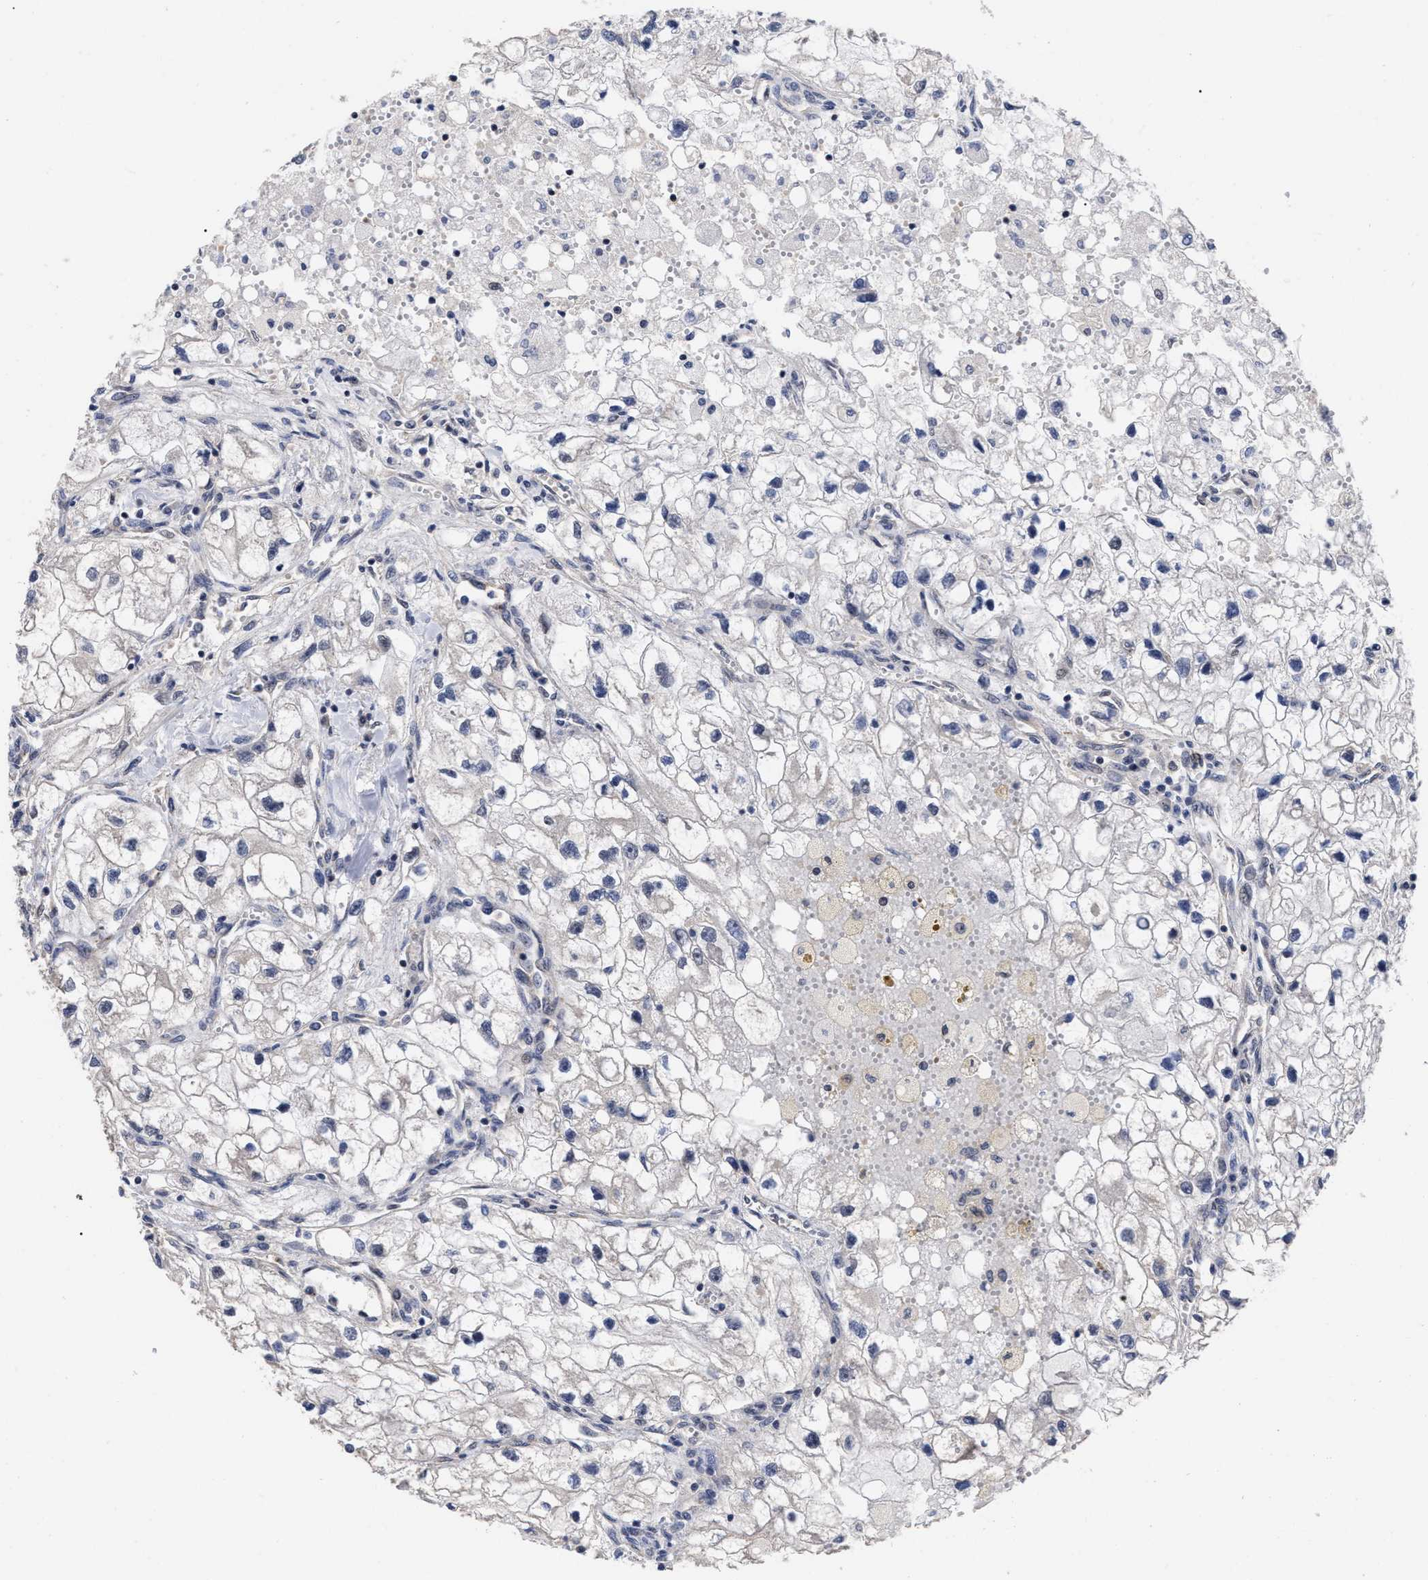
{"staining": {"intensity": "negative", "quantity": "none", "location": "none"}, "tissue": "renal cancer", "cell_type": "Tumor cells", "image_type": "cancer", "snomed": [{"axis": "morphology", "description": "Adenocarcinoma, NOS"}, {"axis": "topography", "description": "Kidney"}], "caption": "This photomicrograph is of renal adenocarcinoma stained with IHC to label a protein in brown with the nuclei are counter-stained blue. There is no expression in tumor cells.", "gene": "CCN5", "patient": {"sex": "female", "age": 70}}